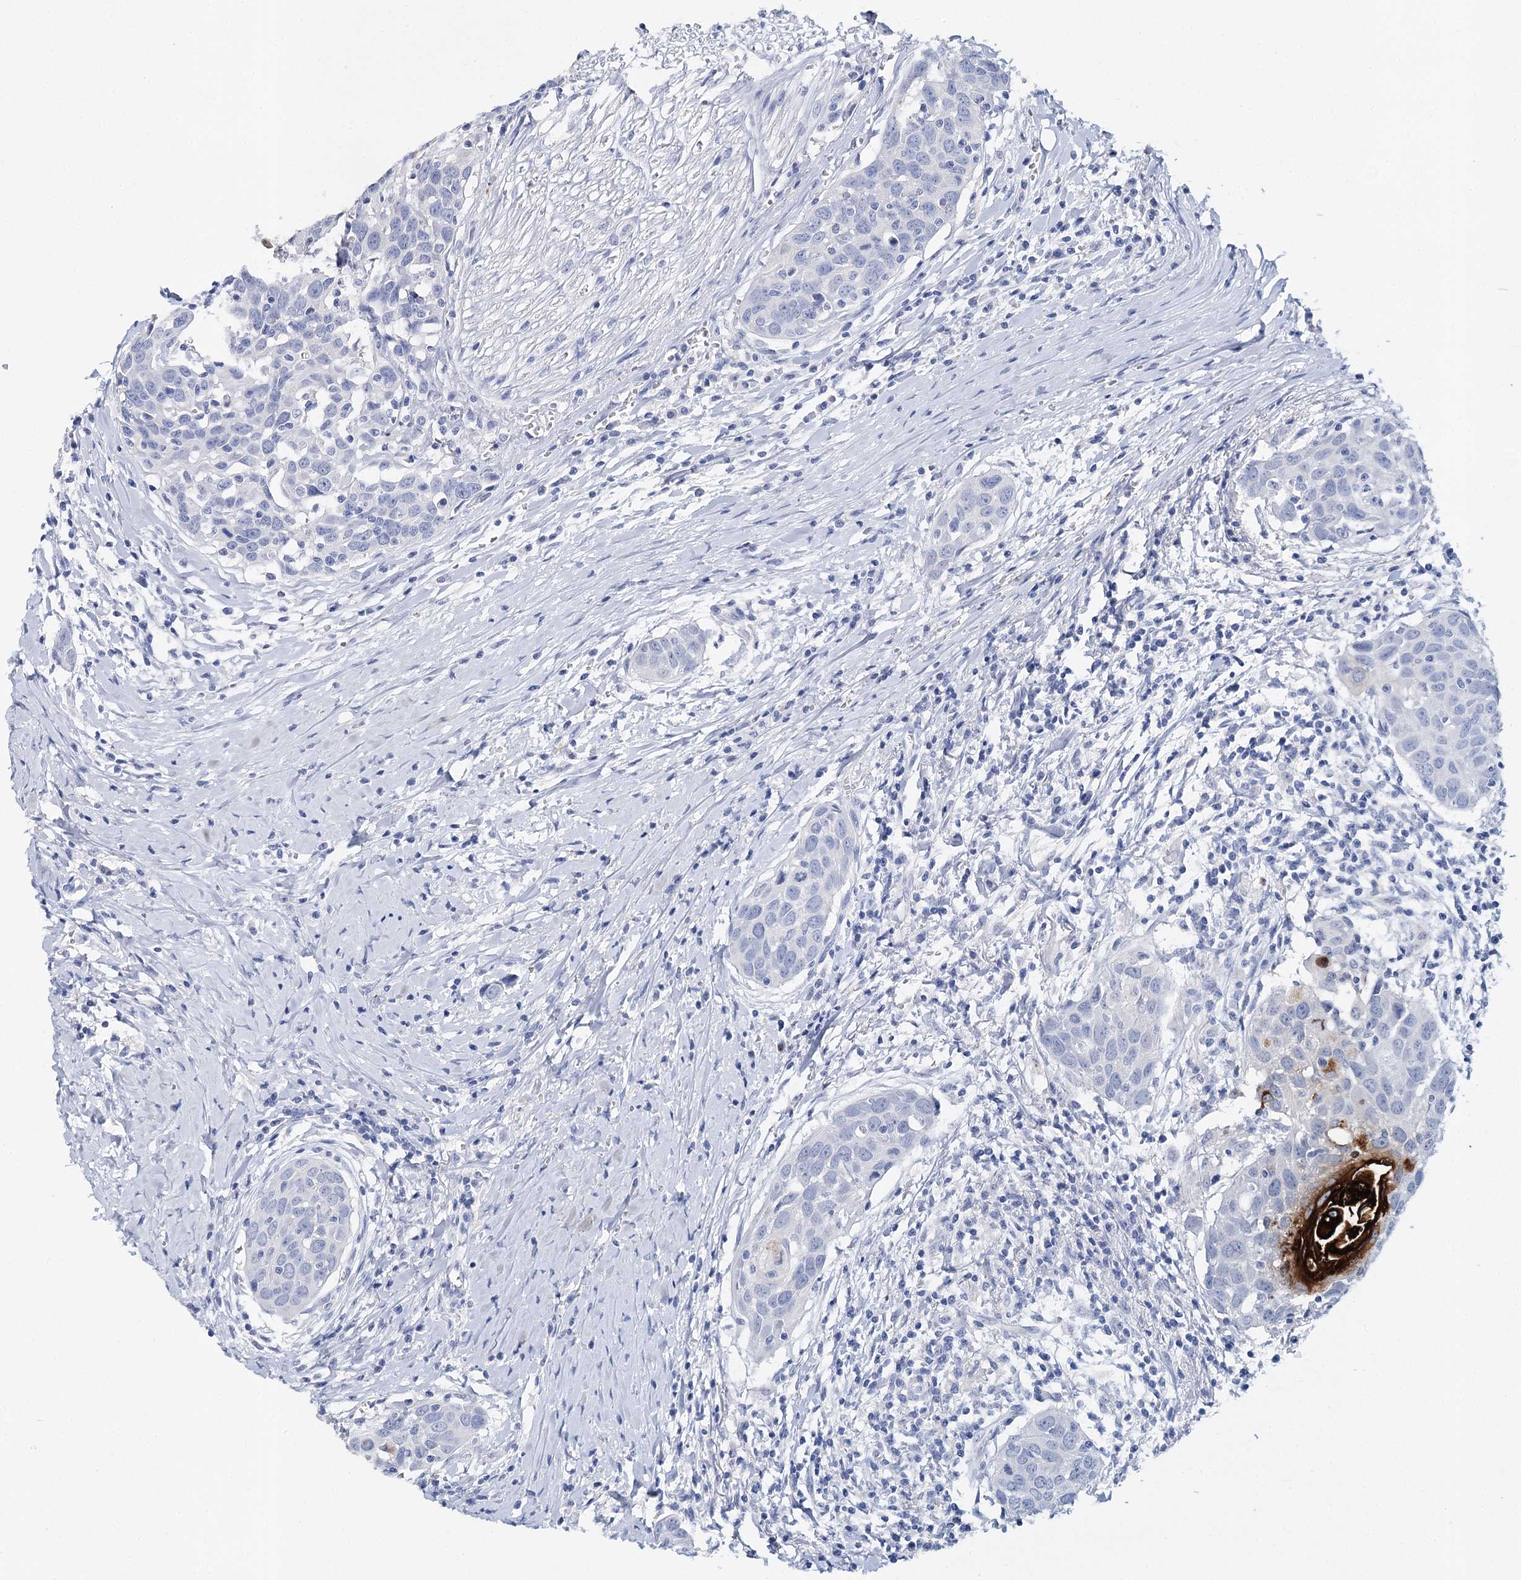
{"staining": {"intensity": "negative", "quantity": "none", "location": "none"}, "tissue": "head and neck cancer", "cell_type": "Tumor cells", "image_type": "cancer", "snomed": [{"axis": "morphology", "description": "Squamous cell carcinoma, NOS"}, {"axis": "topography", "description": "Oral tissue"}, {"axis": "topography", "description": "Head-Neck"}], "caption": "A high-resolution image shows immunohistochemistry staining of squamous cell carcinoma (head and neck), which displays no significant positivity in tumor cells.", "gene": "CEACAM8", "patient": {"sex": "female", "age": 50}}